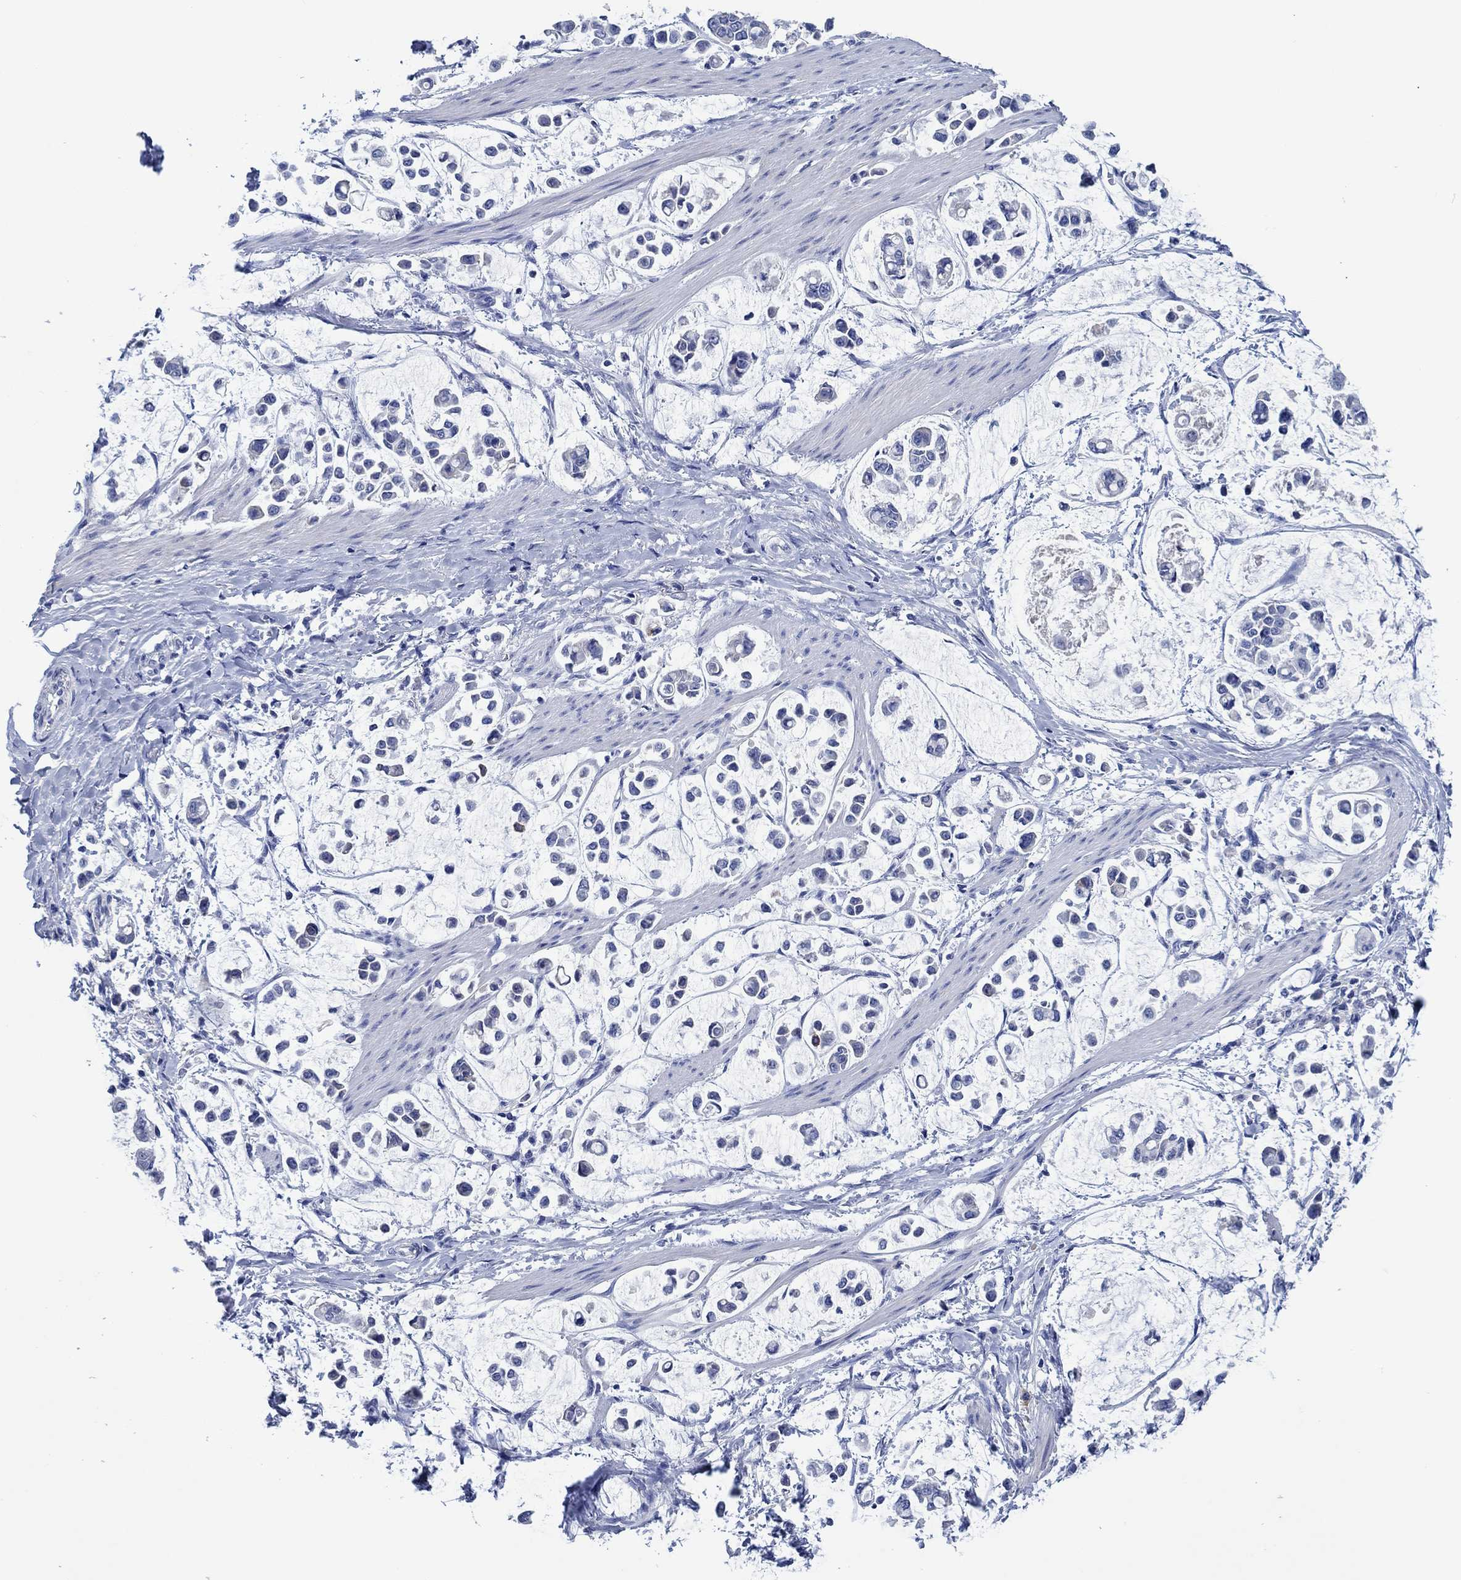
{"staining": {"intensity": "negative", "quantity": "none", "location": "none"}, "tissue": "stomach cancer", "cell_type": "Tumor cells", "image_type": "cancer", "snomed": [{"axis": "morphology", "description": "Adenocarcinoma, NOS"}, {"axis": "topography", "description": "Stomach"}], "caption": "This is a photomicrograph of IHC staining of stomach adenocarcinoma, which shows no staining in tumor cells. The staining is performed using DAB brown chromogen with nuclei counter-stained in using hematoxylin.", "gene": "CPNE6", "patient": {"sex": "male", "age": 82}}